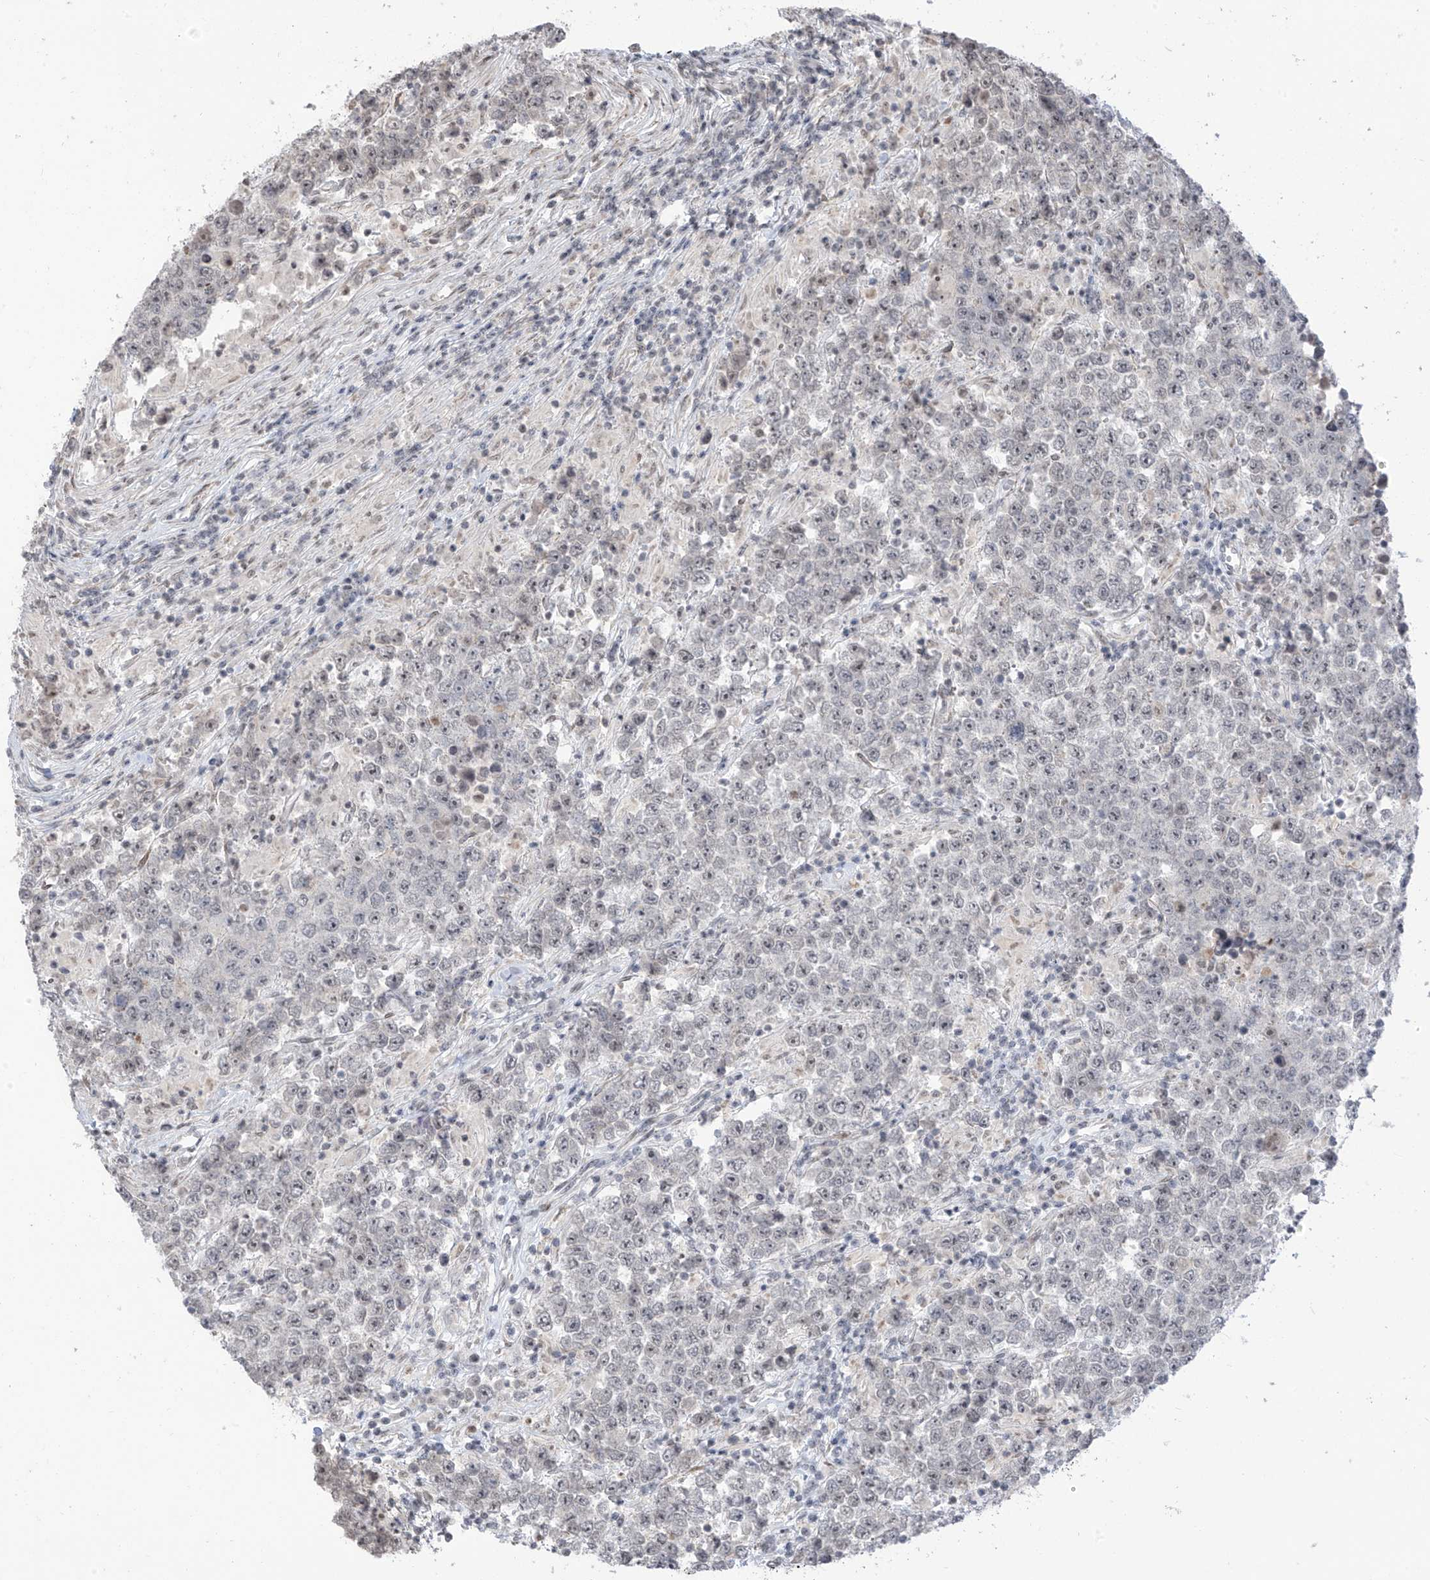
{"staining": {"intensity": "negative", "quantity": "none", "location": "none"}, "tissue": "testis cancer", "cell_type": "Tumor cells", "image_type": "cancer", "snomed": [{"axis": "morphology", "description": "Normal tissue, NOS"}, {"axis": "morphology", "description": "Urothelial carcinoma, High grade"}, {"axis": "morphology", "description": "Seminoma, NOS"}, {"axis": "morphology", "description": "Carcinoma, Embryonal, NOS"}, {"axis": "topography", "description": "Urinary bladder"}, {"axis": "topography", "description": "Testis"}], "caption": "There is no significant positivity in tumor cells of seminoma (testis).", "gene": "METAP1D", "patient": {"sex": "male", "age": 41}}